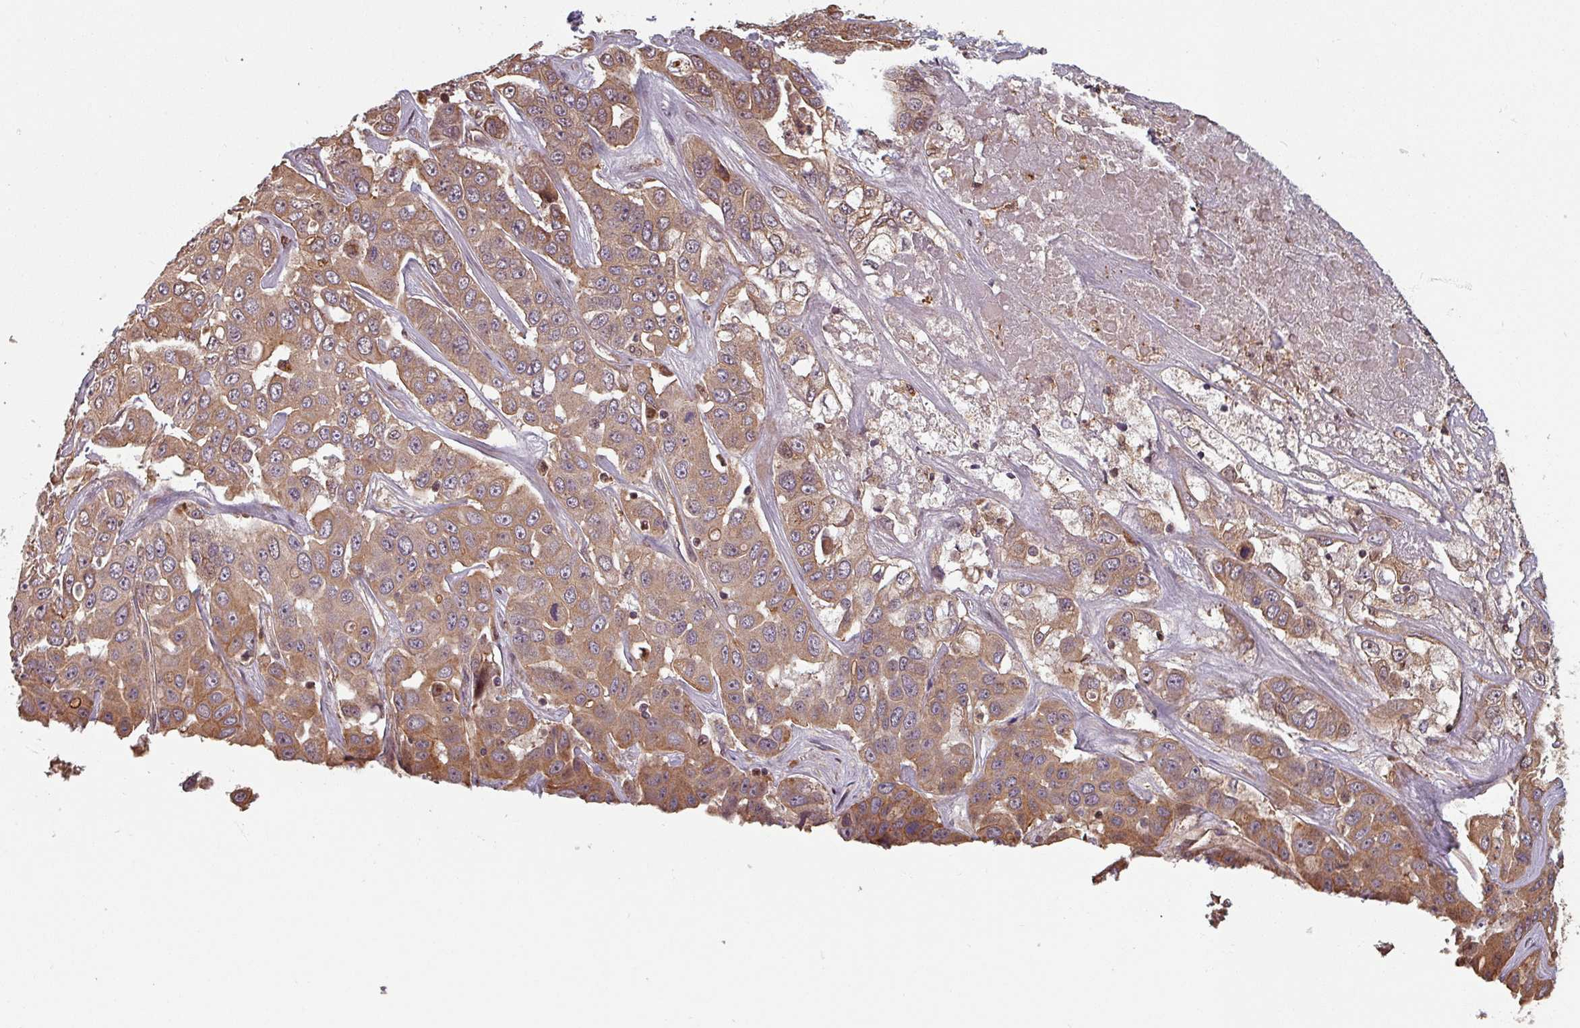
{"staining": {"intensity": "moderate", "quantity": ">75%", "location": "cytoplasmic/membranous"}, "tissue": "liver cancer", "cell_type": "Tumor cells", "image_type": "cancer", "snomed": [{"axis": "morphology", "description": "Cholangiocarcinoma"}, {"axis": "topography", "description": "Liver"}], "caption": "Moderate cytoplasmic/membranous expression is seen in about >75% of tumor cells in liver cancer. The protein is stained brown, and the nuclei are stained in blue (DAB IHC with brightfield microscopy, high magnification).", "gene": "EID1", "patient": {"sex": "female", "age": 52}}